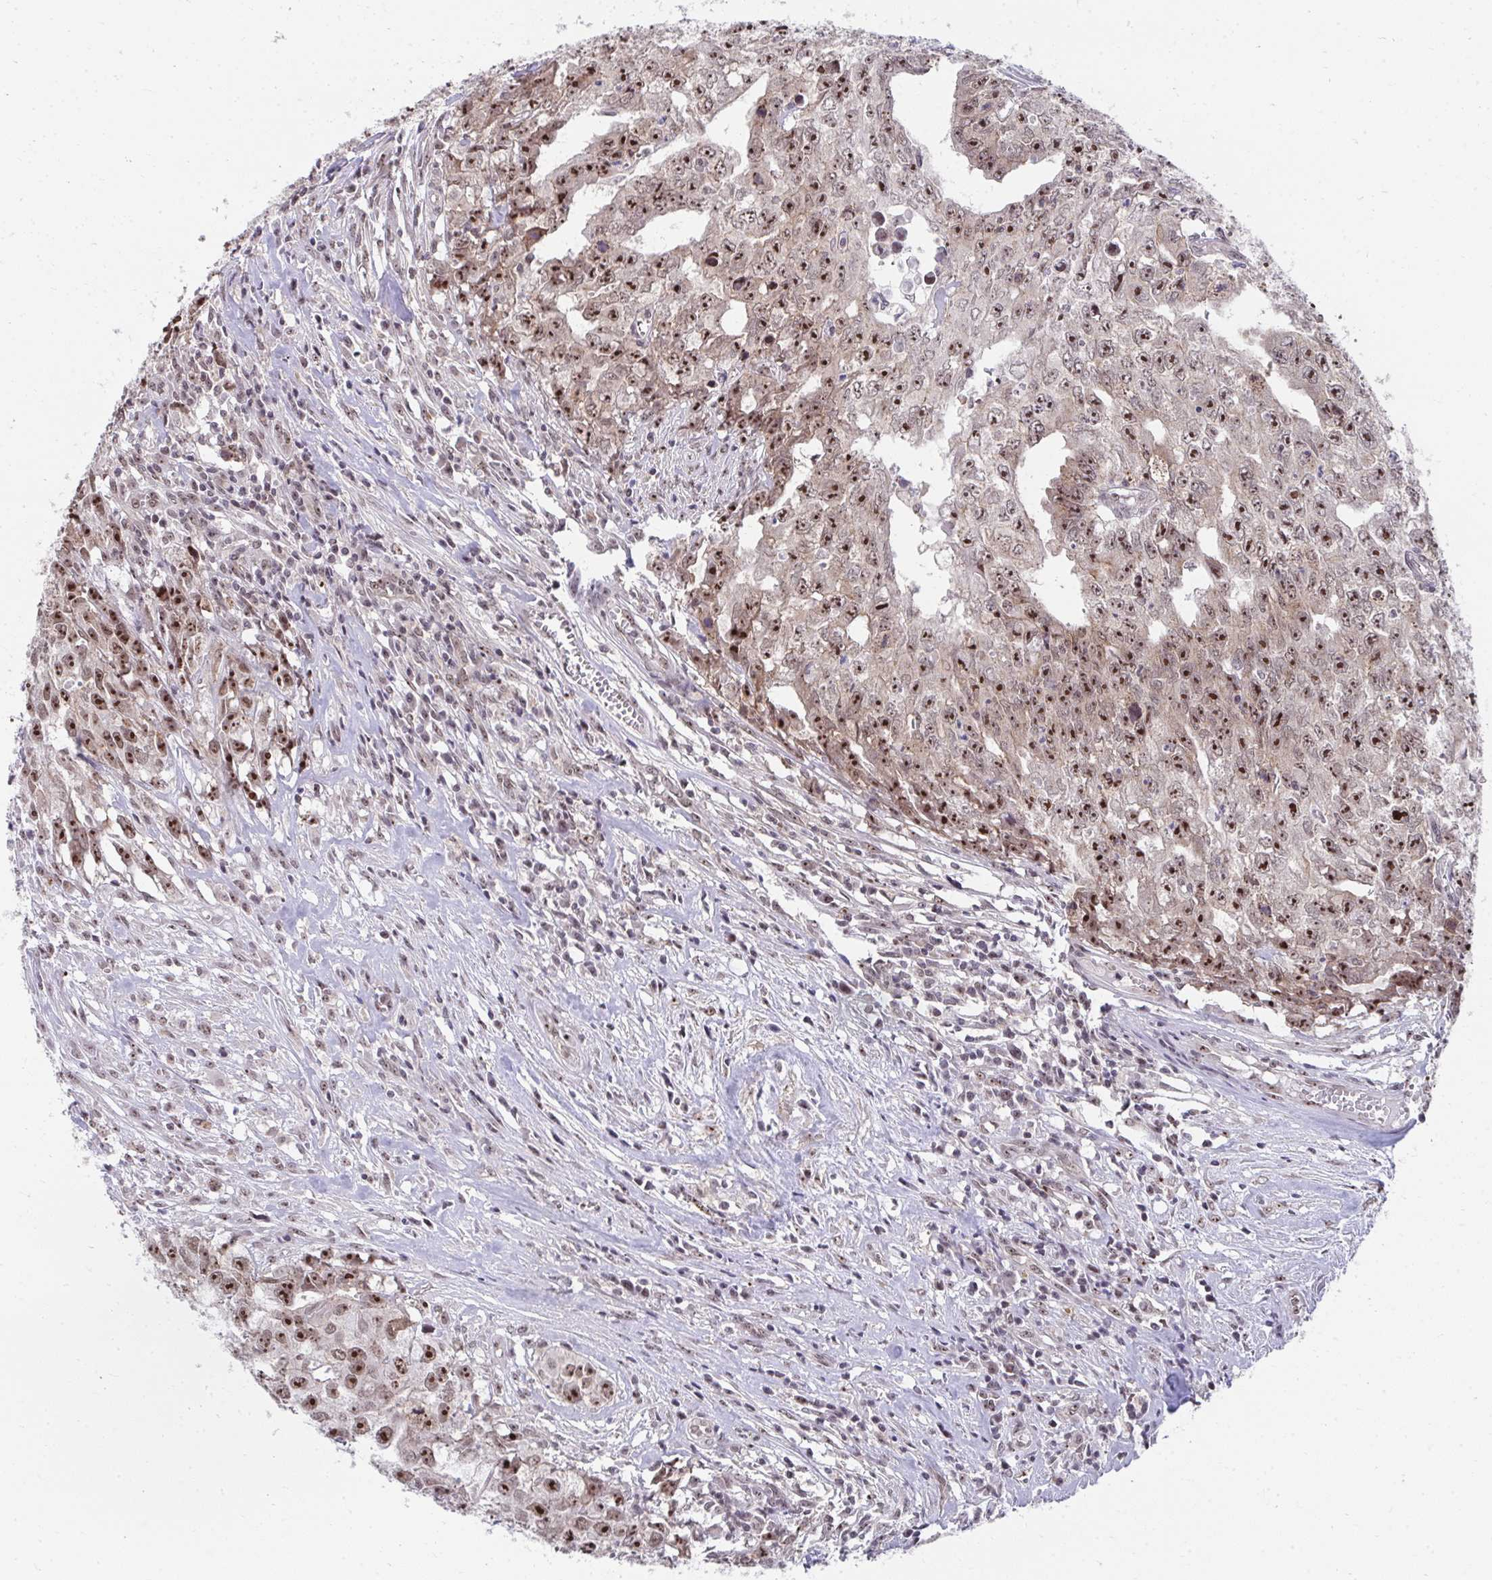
{"staining": {"intensity": "strong", "quantity": ">75%", "location": "cytoplasmic/membranous,nuclear"}, "tissue": "testis cancer", "cell_type": "Tumor cells", "image_type": "cancer", "snomed": [{"axis": "morphology", "description": "Carcinoma, Embryonal, NOS"}, {"axis": "morphology", "description": "Teratoma, malignant, NOS"}, {"axis": "topography", "description": "Testis"}], "caption": "A micrograph of human testis teratoma (malignant) stained for a protein exhibits strong cytoplasmic/membranous and nuclear brown staining in tumor cells.", "gene": "HIRA", "patient": {"sex": "male", "age": 24}}